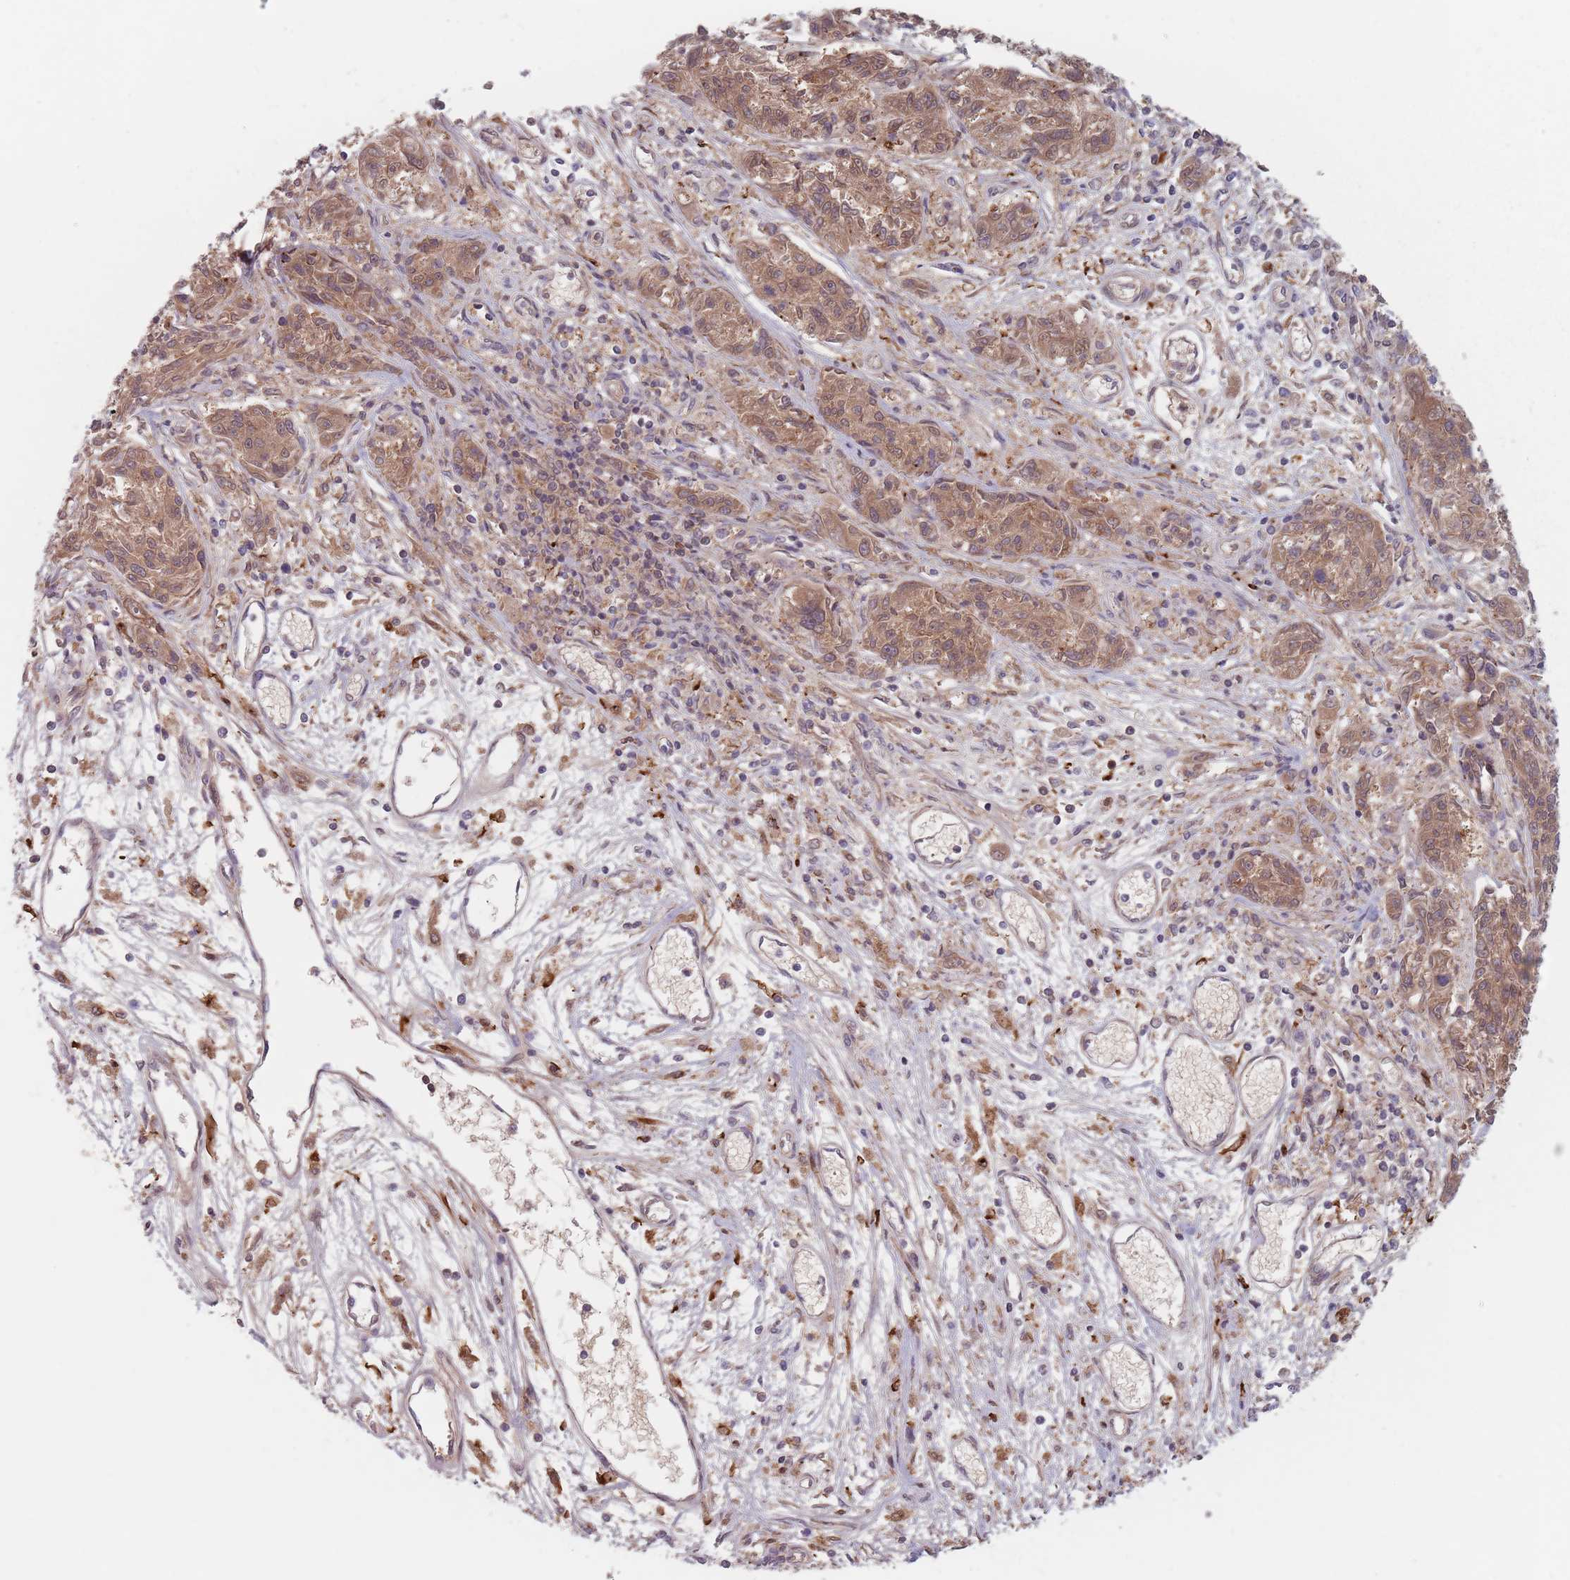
{"staining": {"intensity": "moderate", "quantity": ">75%", "location": "cytoplasmic/membranous"}, "tissue": "melanoma", "cell_type": "Tumor cells", "image_type": "cancer", "snomed": [{"axis": "morphology", "description": "Malignant melanoma, NOS"}, {"axis": "topography", "description": "Skin"}], "caption": "Immunohistochemistry of melanoma reveals medium levels of moderate cytoplasmic/membranous expression in approximately >75% of tumor cells.", "gene": "NAXE", "patient": {"sex": "male", "age": 53}}